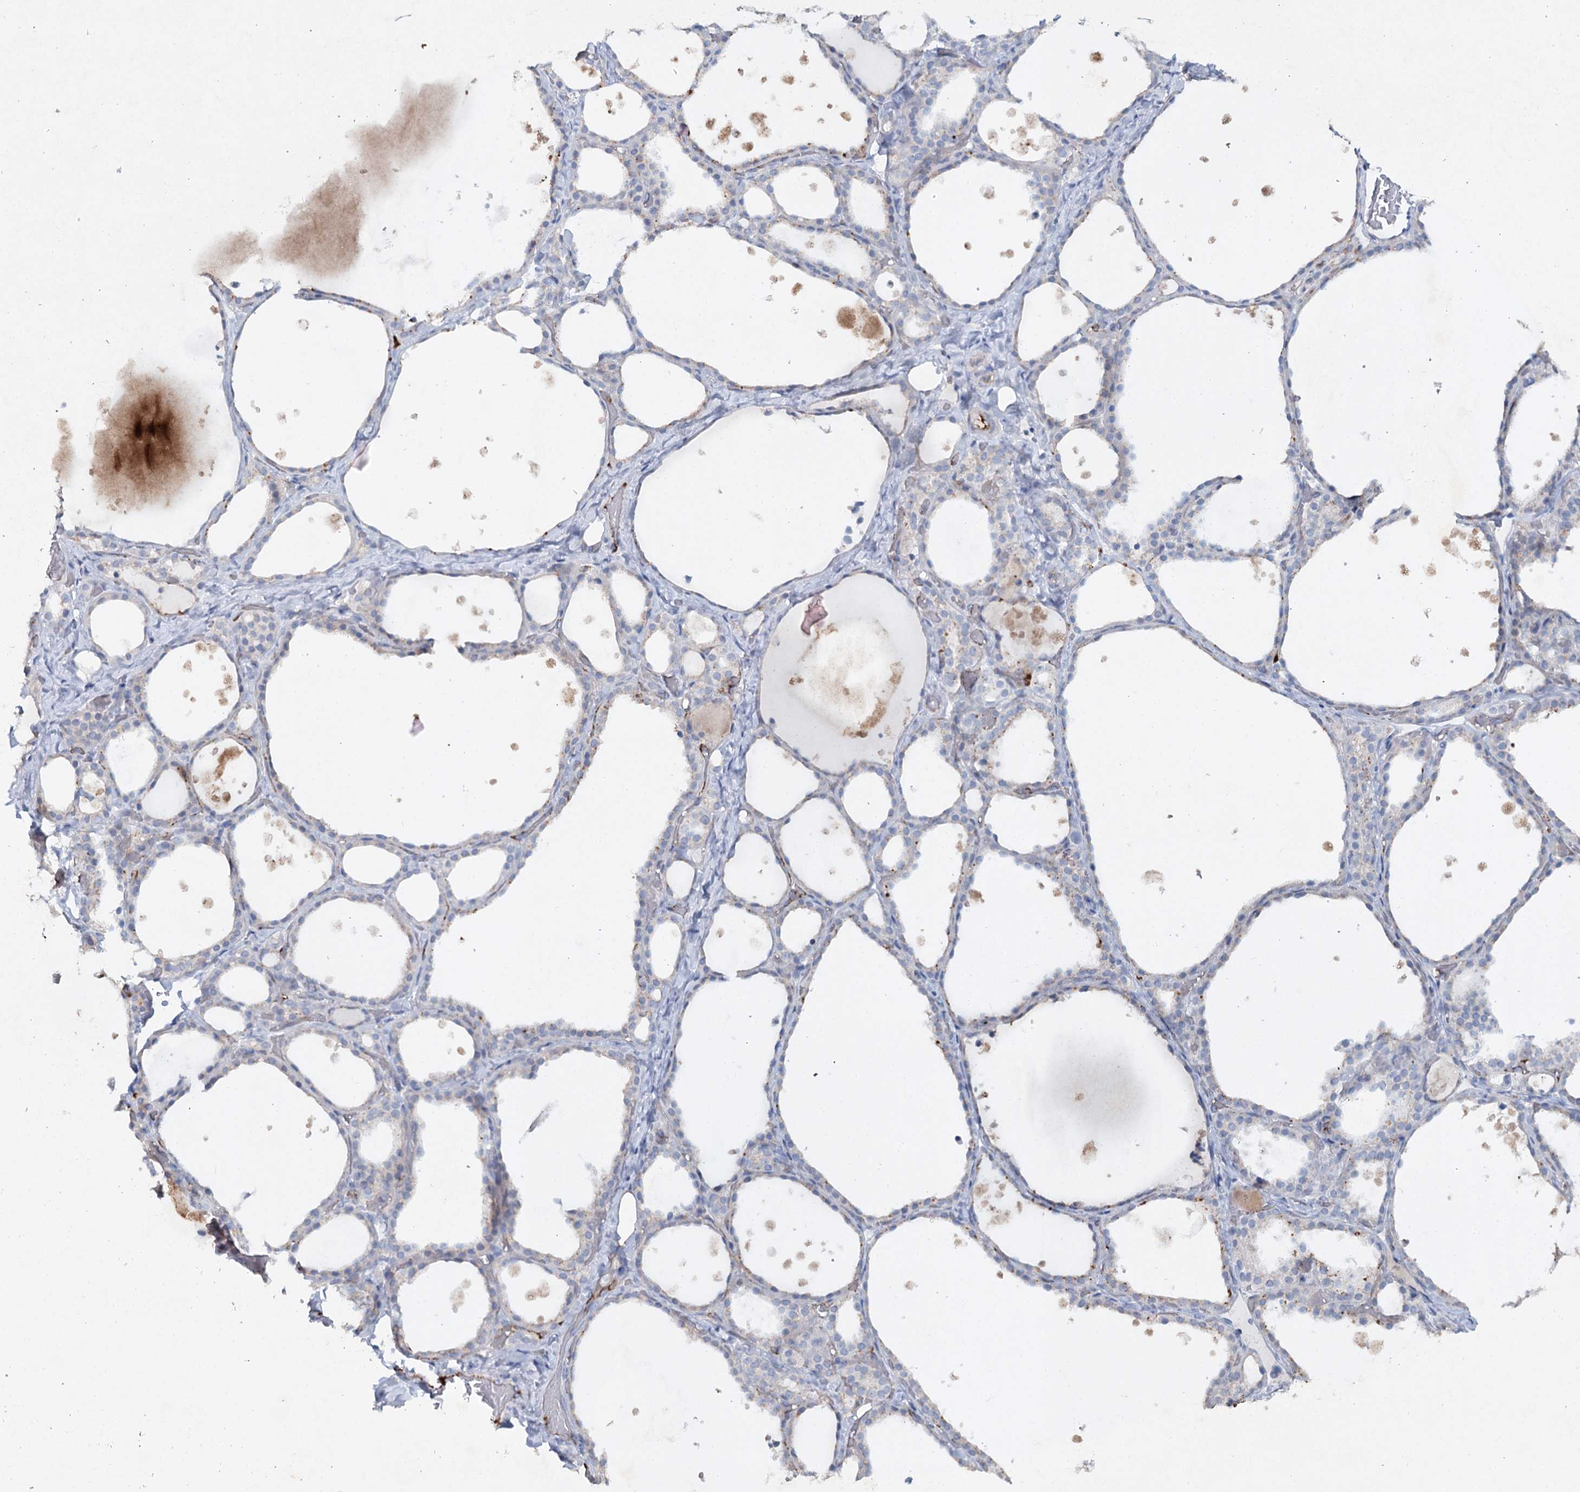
{"staining": {"intensity": "negative", "quantity": "none", "location": "none"}, "tissue": "thyroid gland", "cell_type": "Glandular cells", "image_type": "normal", "snomed": [{"axis": "morphology", "description": "Normal tissue, NOS"}, {"axis": "topography", "description": "Thyroid gland"}], "caption": "This is an IHC image of benign human thyroid gland. There is no staining in glandular cells.", "gene": "RFX6", "patient": {"sex": "female", "age": 44}}